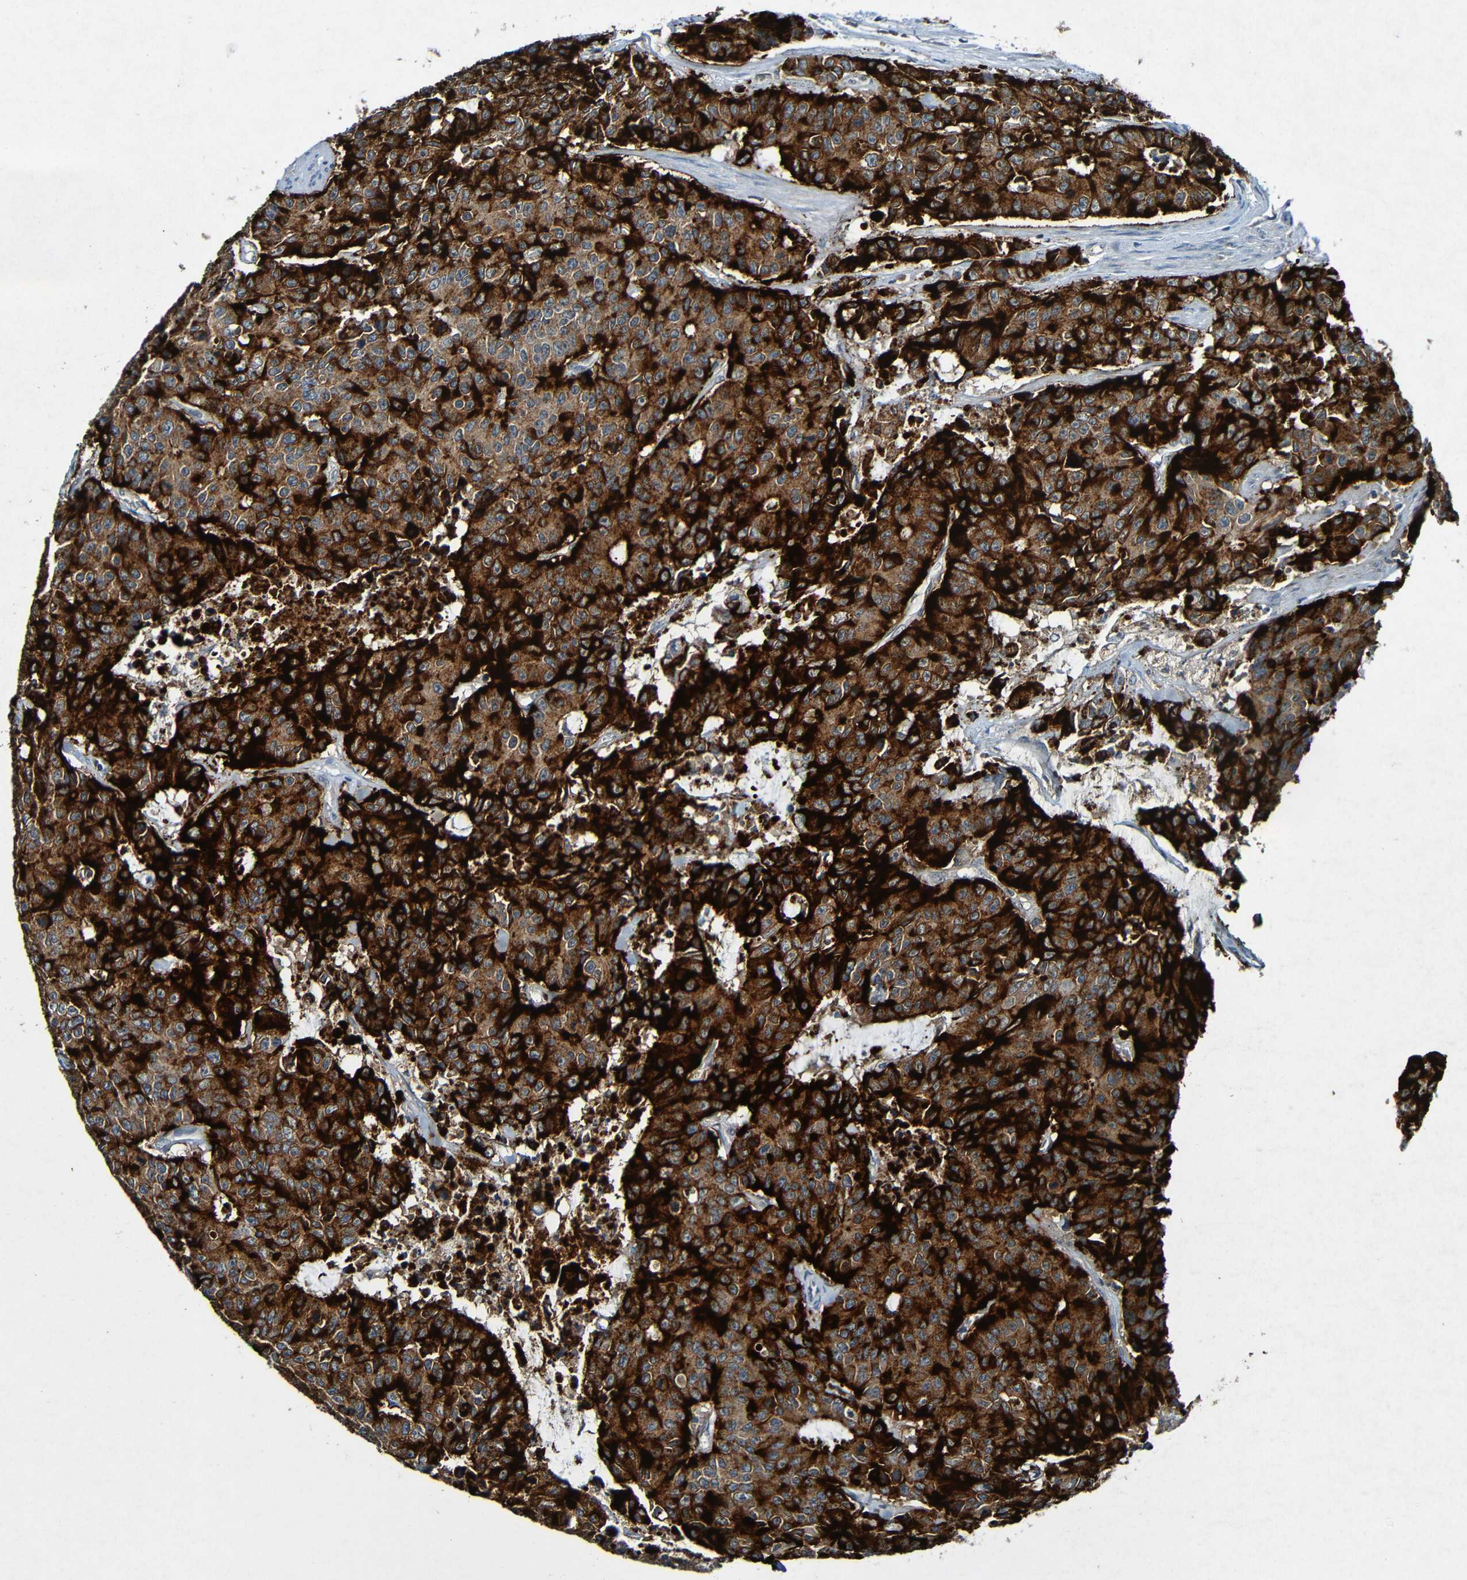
{"staining": {"intensity": "strong", "quantity": ">75%", "location": "cytoplasmic/membranous"}, "tissue": "colorectal cancer", "cell_type": "Tumor cells", "image_type": "cancer", "snomed": [{"axis": "morphology", "description": "Adenocarcinoma, NOS"}, {"axis": "topography", "description": "Colon"}], "caption": "Human colorectal adenocarcinoma stained with a brown dye exhibits strong cytoplasmic/membranous positive expression in approximately >75% of tumor cells.", "gene": "LRRC70", "patient": {"sex": "female", "age": 86}}